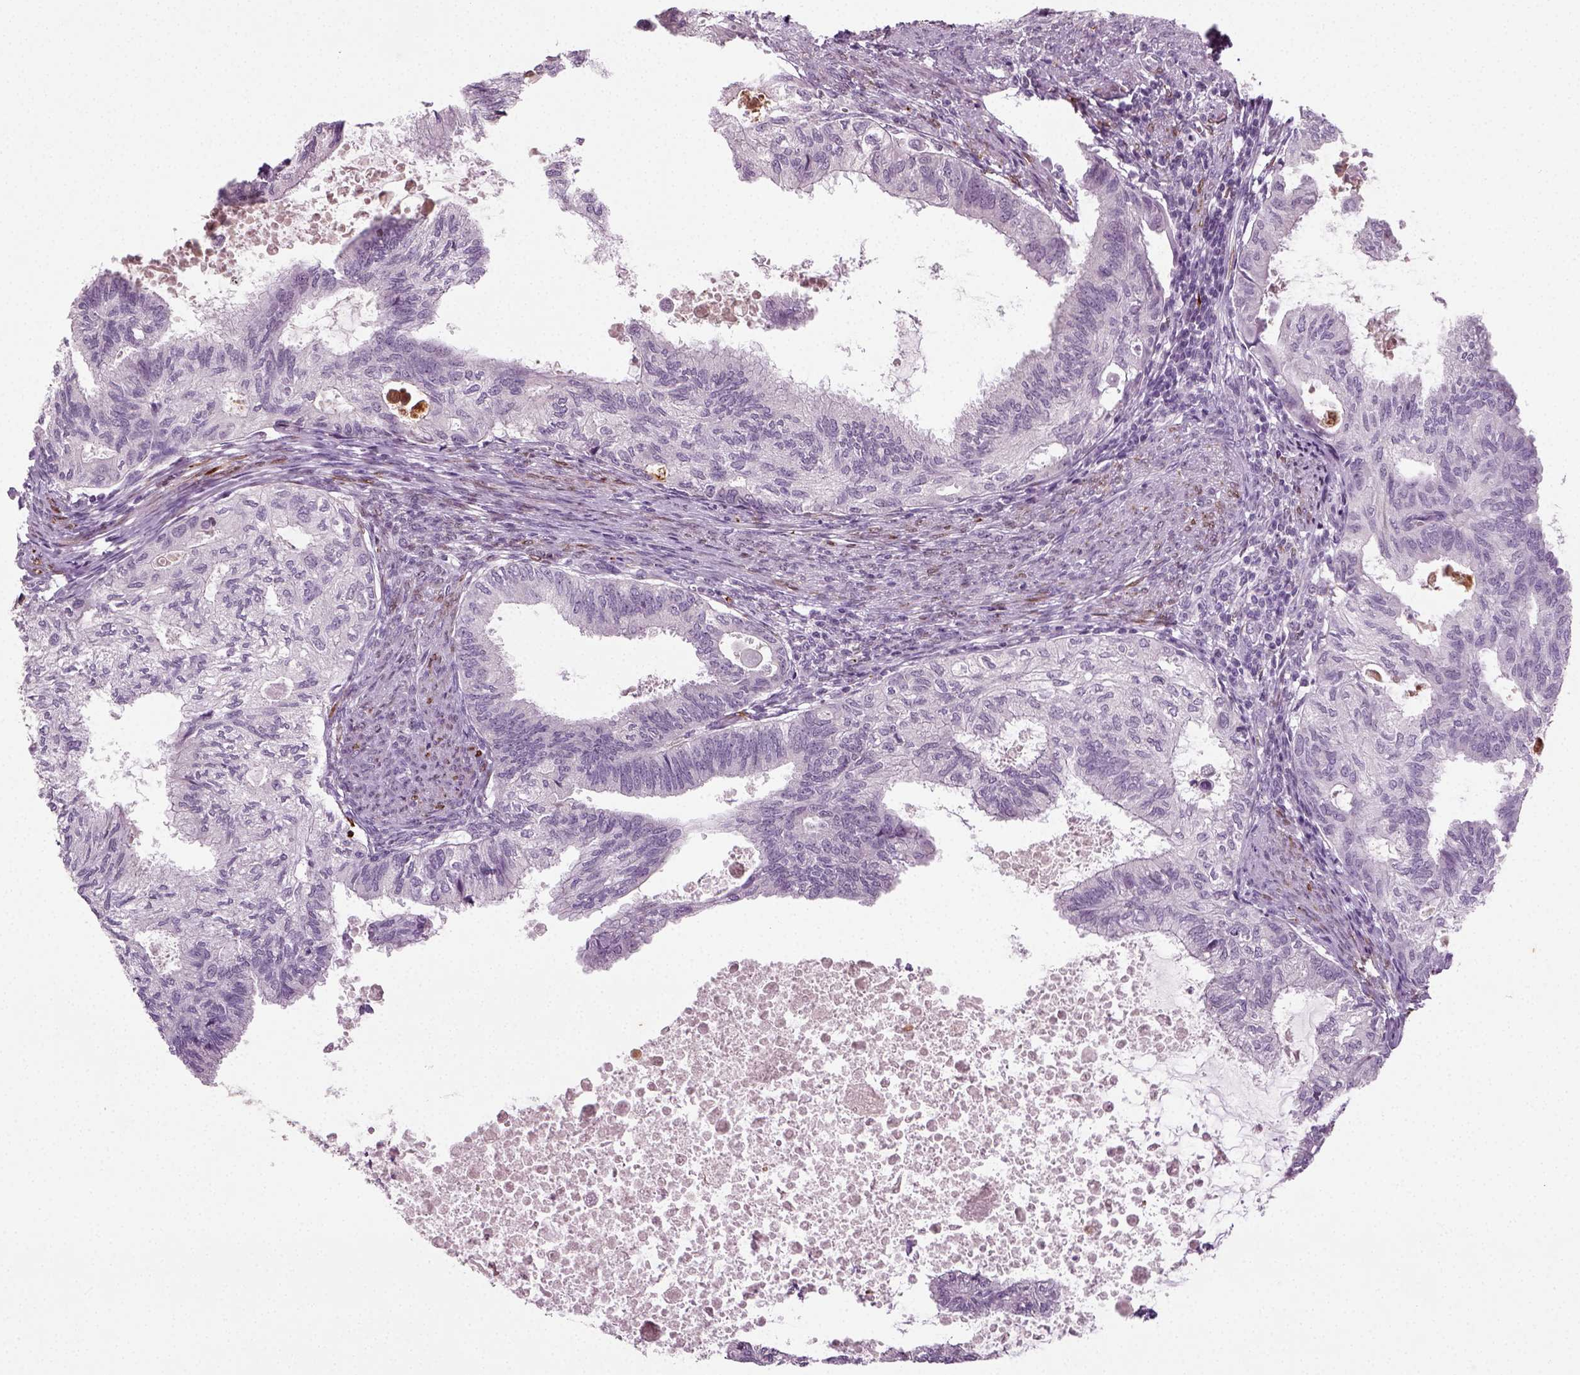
{"staining": {"intensity": "negative", "quantity": "none", "location": "none"}, "tissue": "endometrial cancer", "cell_type": "Tumor cells", "image_type": "cancer", "snomed": [{"axis": "morphology", "description": "Adenocarcinoma, NOS"}, {"axis": "topography", "description": "Endometrium"}], "caption": "Immunohistochemical staining of human endometrial cancer exhibits no significant positivity in tumor cells.", "gene": "SYNGAP1", "patient": {"sex": "female", "age": 86}}